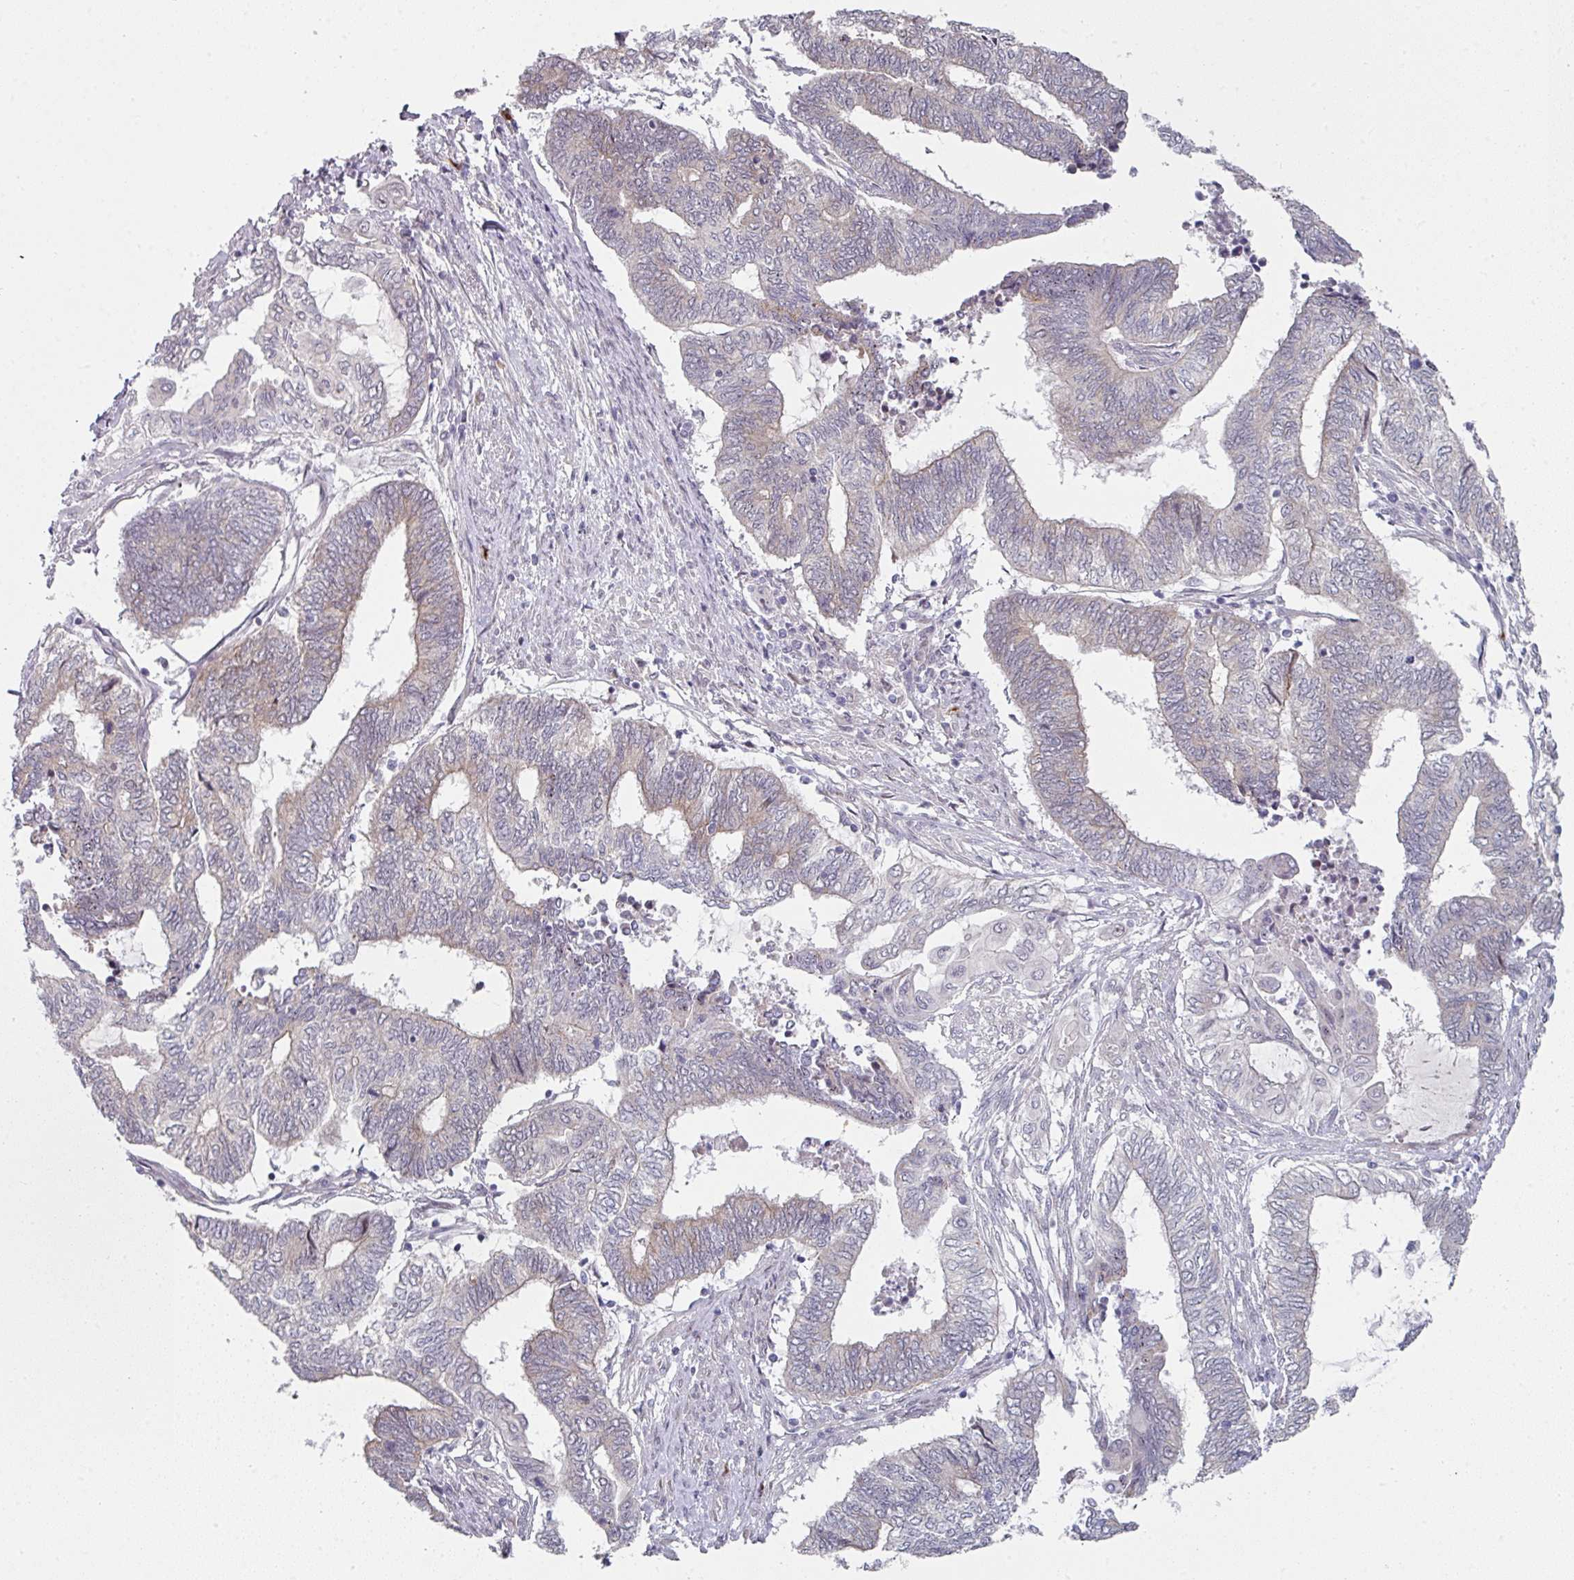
{"staining": {"intensity": "weak", "quantity": "25%-75%", "location": "cytoplasmic/membranous"}, "tissue": "endometrial cancer", "cell_type": "Tumor cells", "image_type": "cancer", "snomed": [{"axis": "morphology", "description": "Adenocarcinoma, NOS"}, {"axis": "topography", "description": "Uterus"}, {"axis": "topography", "description": "Endometrium"}], "caption": "An image showing weak cytoplasmic/membranous staining in approximately 25%-75% of tumor cells in adenocarcinoma (endometrial), as visualized by brown immunohistochemical staining.", "gene": "TMCC1", "patient": {"sex": "female", "age": 70}}